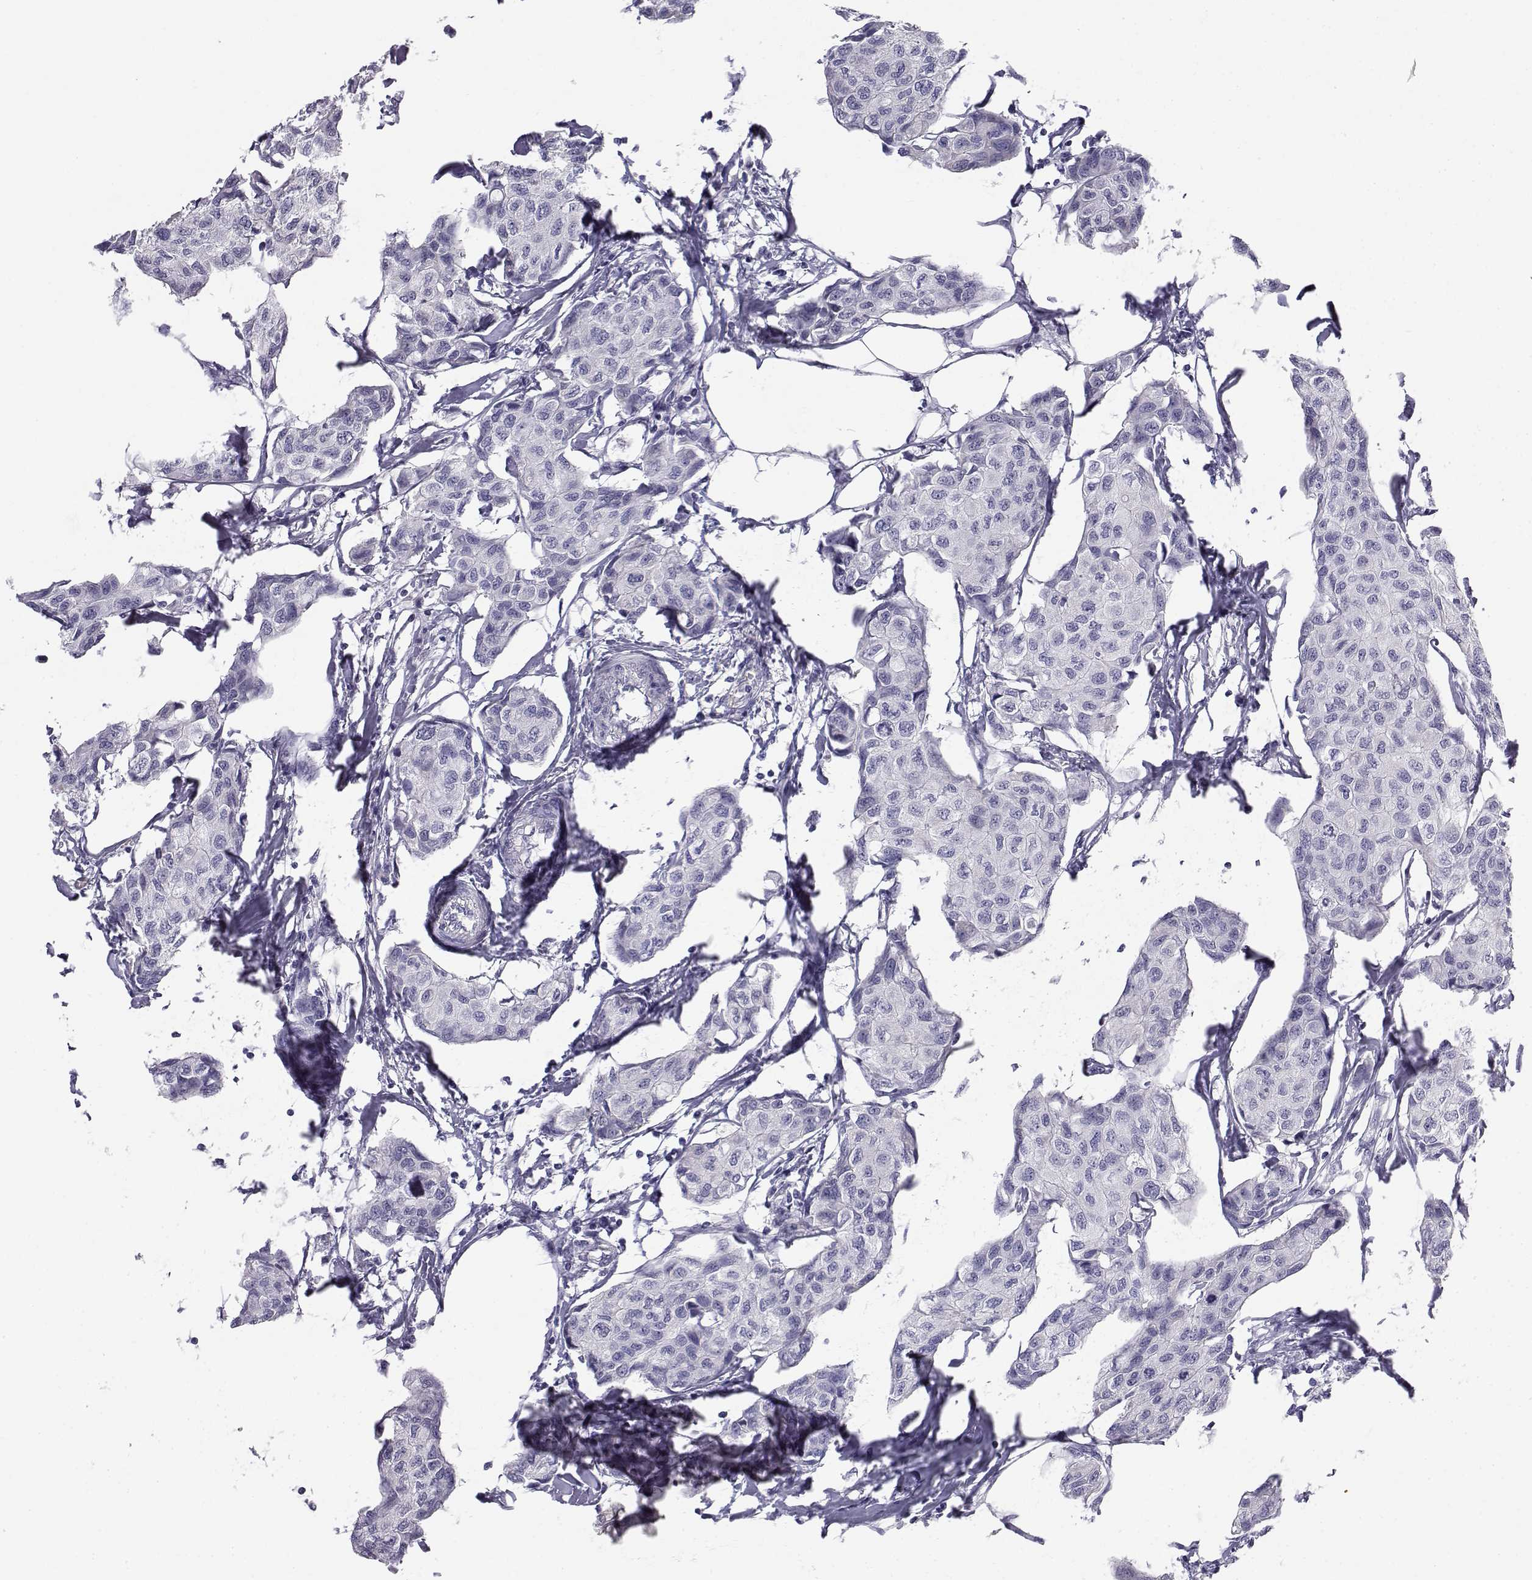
{"staining": {"intensity": "negative", "quantity": "none", "location": "none"}, "tissue": "breast cancer", "cell_type": "Tumor cells", "image_type": "cancer", "snomed": [{"axis": "morphology", "description": "Duct carcinoma"}, {"axis": "topography", "description": "Breast"}], "caption": "The photomicrograph exhibits no significant staining in tumor cells of breast infiltrating ductal carcinoma. (DAB (3,3'-diaminobenzidine) immunohistochemistry (IHC) visualized using brightfield microscopy, high magnification).", "gene": "RNASE12", "patient": {"sex": "female", "age": 80}}